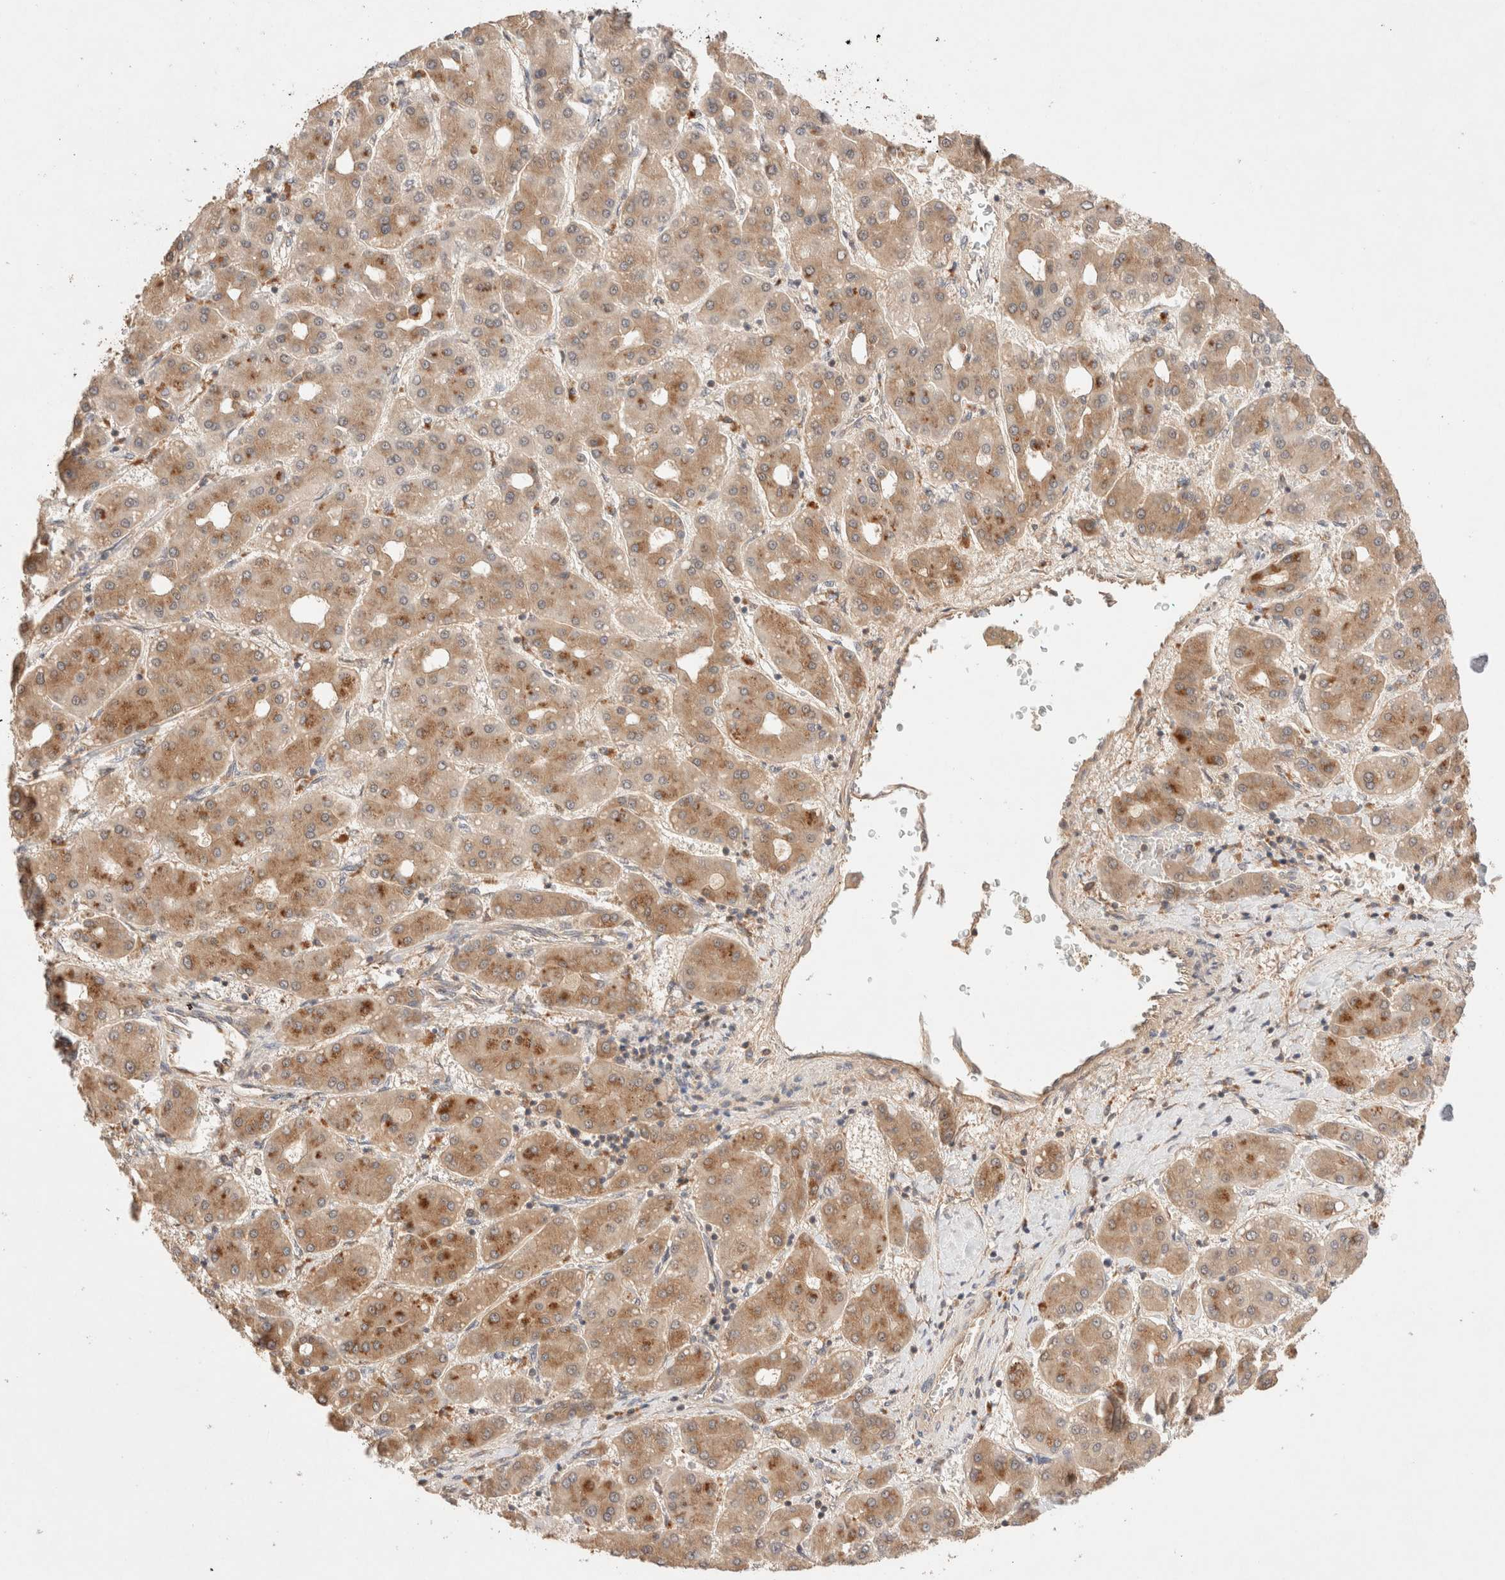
{"staining": {"intensity": "moderate", "quantity": ">75%", "location": "cytoplasmic/membranous"}, "tissue": "liver cancer", "cell_type": "Tumor cells", "image_type": "cancer", "snomed": [{"axis": "morphology", "description": "Carcinoma, Hepatocellular, NOS"}, {"axis": "topography", "description": "Liver"}], "caption": "This micrograph reveals immunohistochemistry (IHC) staining of human liver cancer, with medium moderate cytoplasmic/membranous staining in approximately >75% of tumor cells.", "gene": "CARNMT1", "patient": {"sex": "male", "age": 65}}